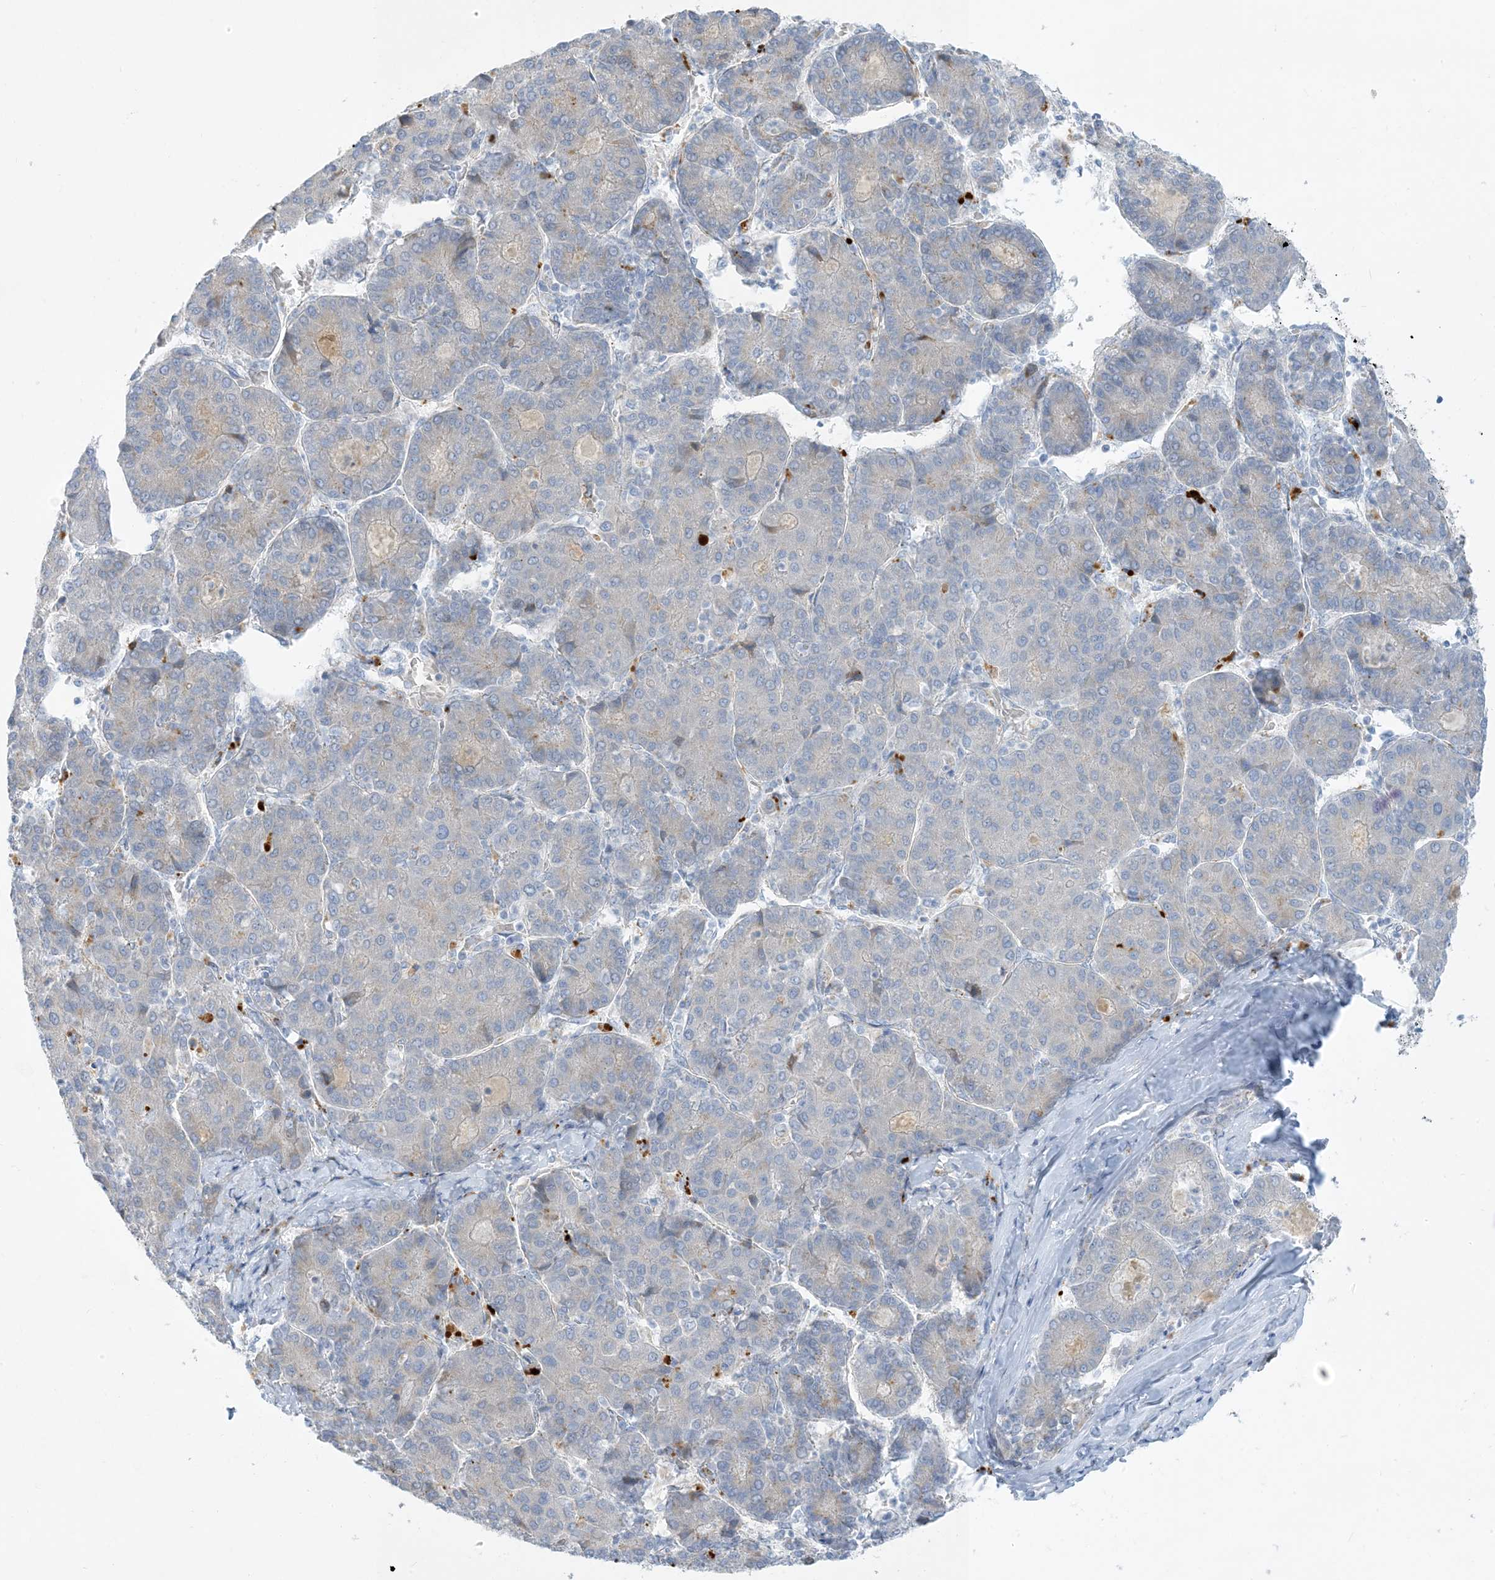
{"staining": {"intensity": "negative", "quantity": "none", "location": "none"}, "tissue": "liver cancer", "cell_type": "Tumor cells", "image_type": "cancer", "snomed": [{"axis": "morphology", "description": "Carcinoma, Hepatocellular, NOS"}, {"axis": "topography", "description": "Liver"}], "caption": "A histopathology image of human liver cancer (hepatocellular carcinoma) is negative for staining in tumor cells.", "gene": "XIRP2", "patient": {"sex": "male", "age": 65}}